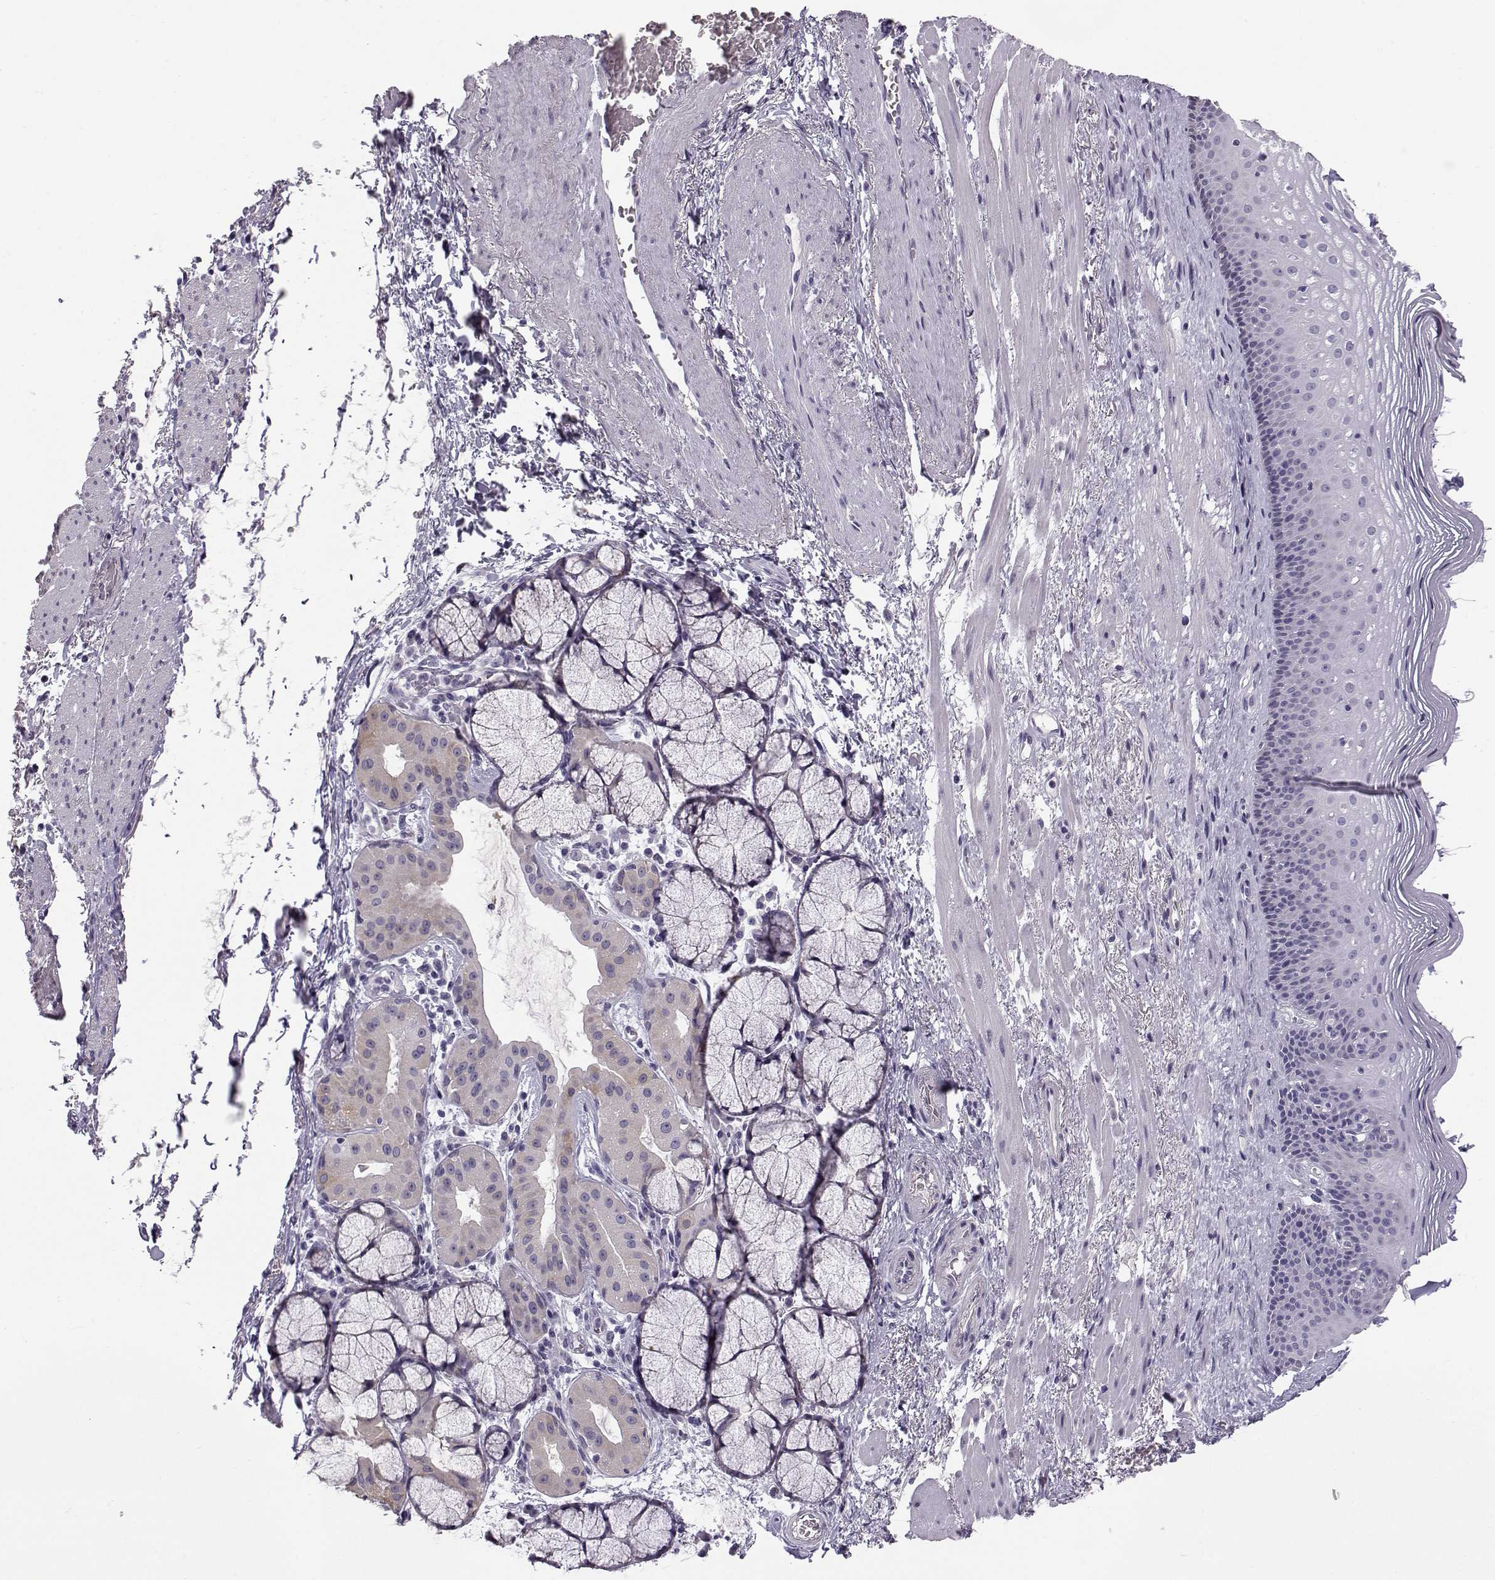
{"staining": {"intensity": "negative", "quantity": "none", "location": "none"}, "tissue": "esophagus", "cell_type": "Squamous epithelial cells", "image_type": "normal", "snomed": [{"axis": "morphology", "description": "Normal tissue, NOS"}, {"axis": "topography", "description": "Esophagus"}], "caption": "A high-resolution micrograph shows immunohistochemistry staining of benign esophagus, which reveals no significant staining in squamous epithelial cells.", "gene": "KCNMB4", "patient": {"sex": "male", "age": 76}}